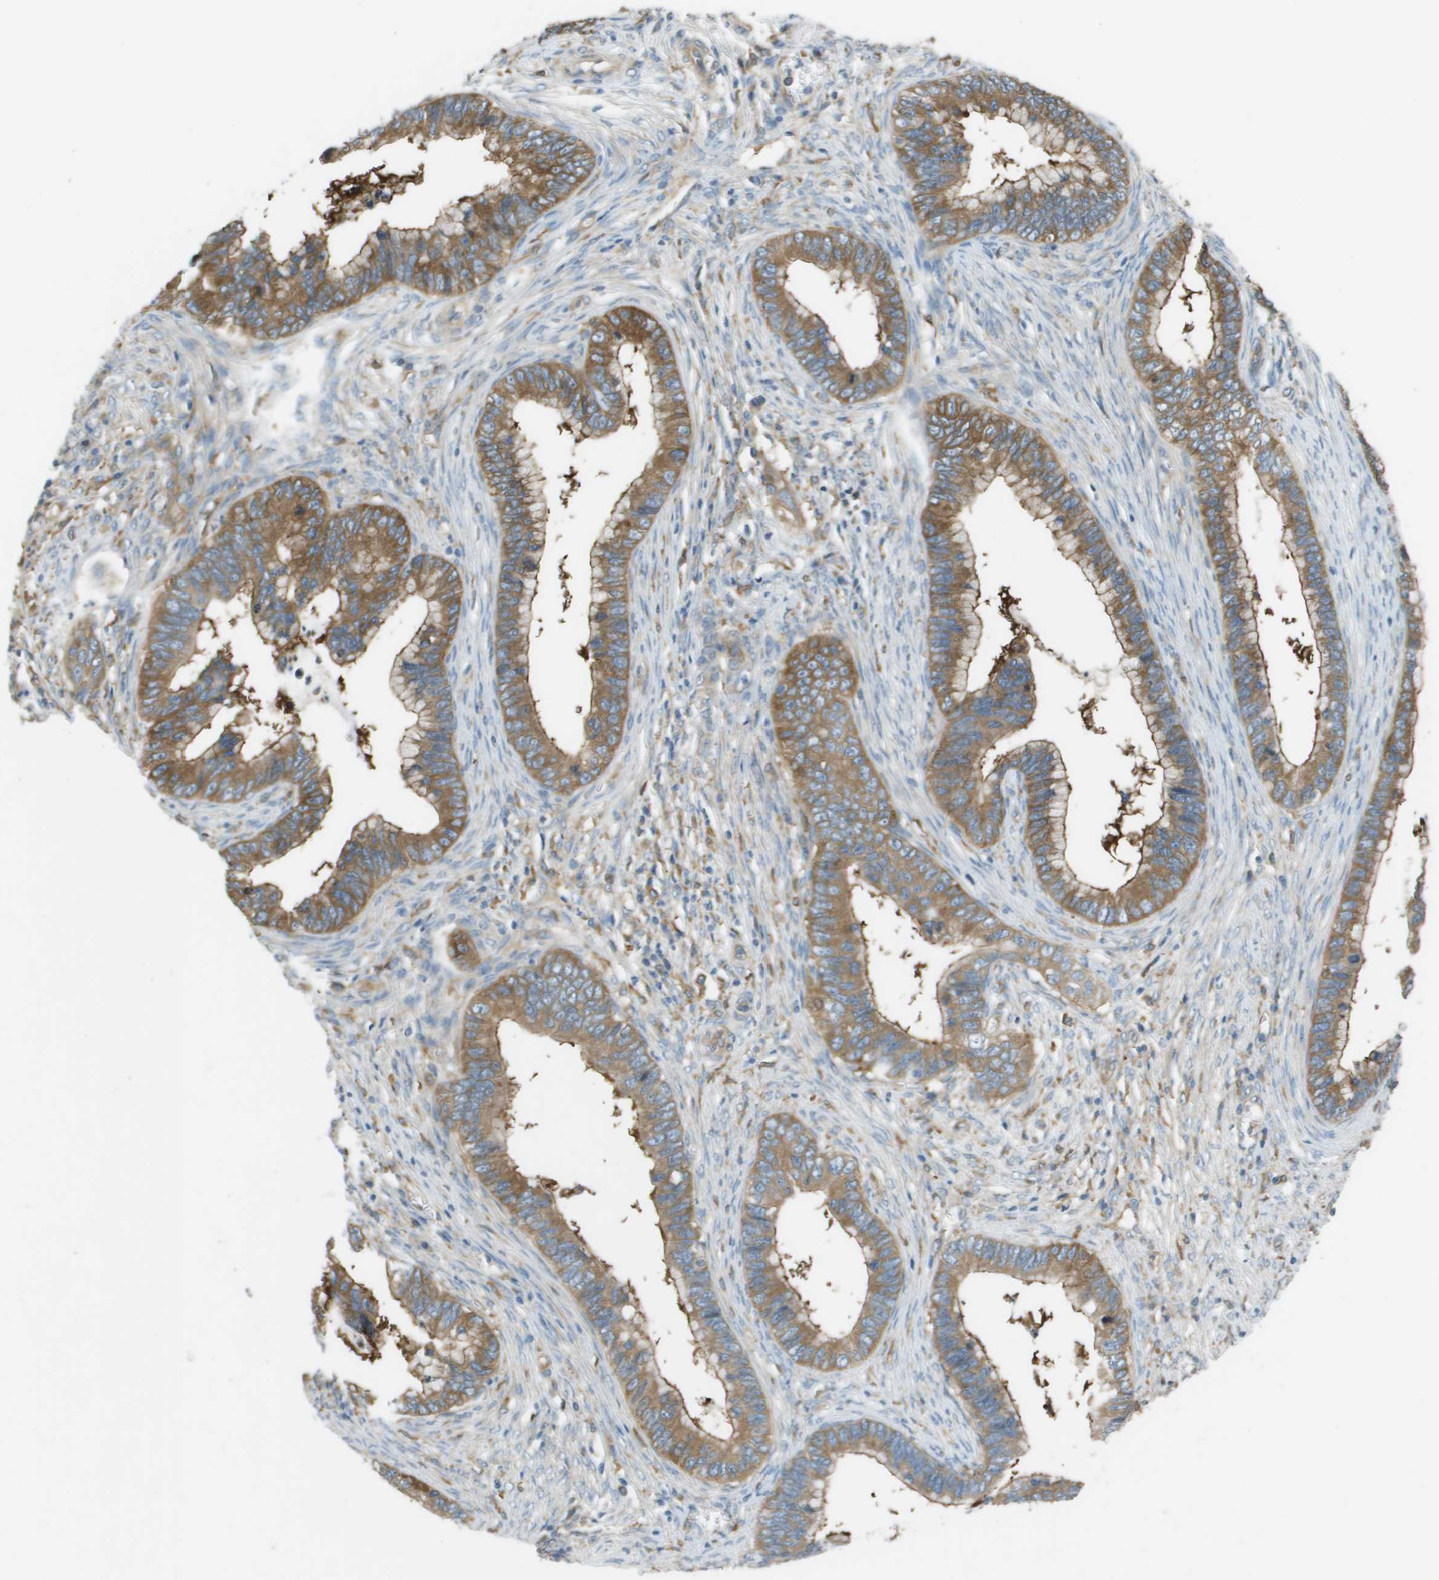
{"staining": {"intensity": "moderate", "quantity": ">75%", "location": "cytoplasmic/membranous"}, "tissue": "cervical cancer", "cell_type": "Tumor cells", "image_type": "cancer", "snomed": [{"axis": "morphology", "description": "Adenocarcinoma, NOS"}, {"axis": "topography", "description": "Cervix"}], "caption": "IHC (DAB (3,3'-diaminobenzidine)) staining of cervical adenocarcinoma shows moderate cytoplasmic/membranous protein positivity in about >75% of tumor cells.", "gene": "CORO1B", "patient": {"sex": "female", "age": 44}}